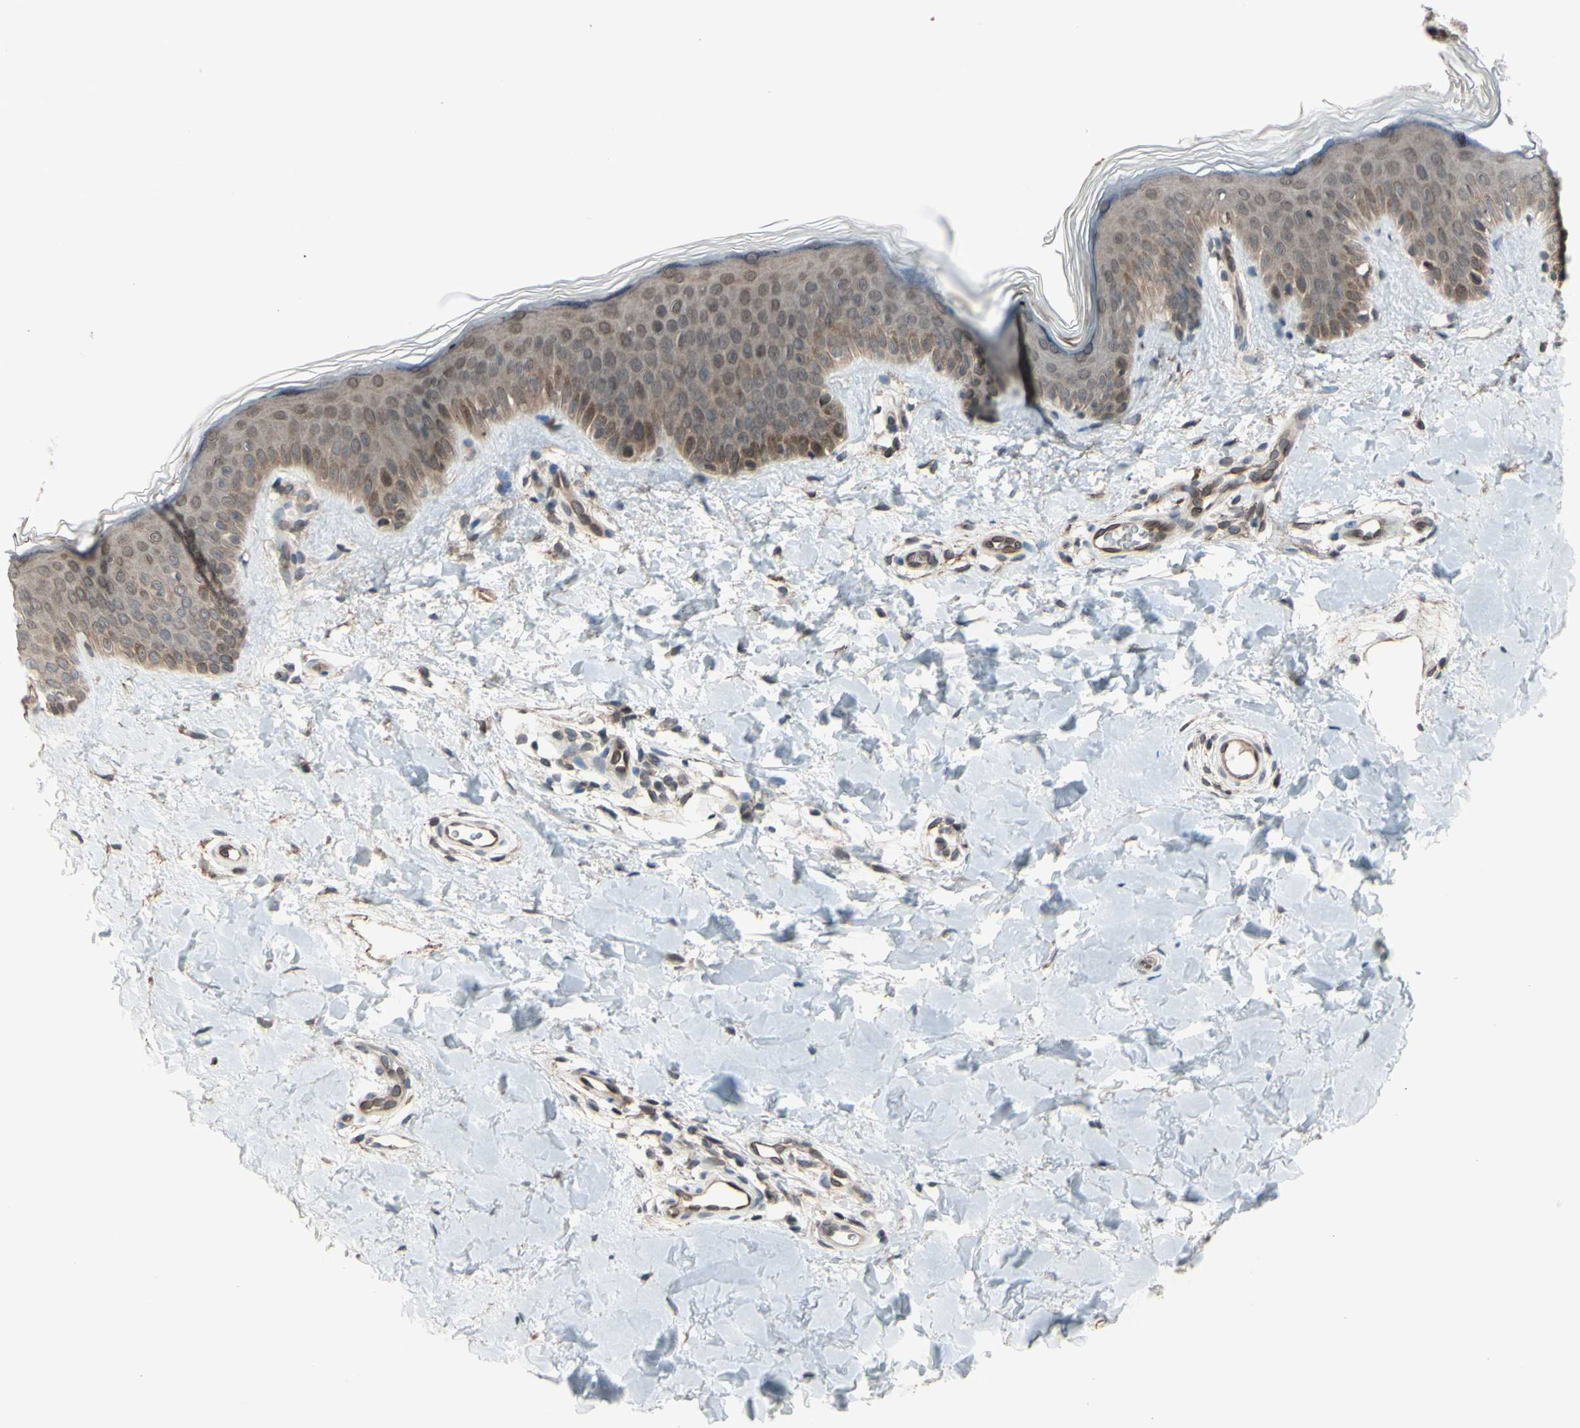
{"staining": {"intensity": "moderate", "quantity": ">75%", "location": "cytoplasmic/membranous"}, "tissue": "skin", "cell_type": "Fibroblasts", "image_type": "normal", "snomed": [{"axis": "morphology", "description": "Normal tissue, NOS"}, {"axis": "topography", "description": "Skin"}], "caption": "Immunohistochemical staining of unremarkable skin shows moderate cytoplasmic/membranous protein expression in about >75% of fibroblasts. Ihc stains the protein of interest in brown and the nuclei are stained blue.", "gene": "MLF2", "patient": {"sex": "male", "age": 16}}